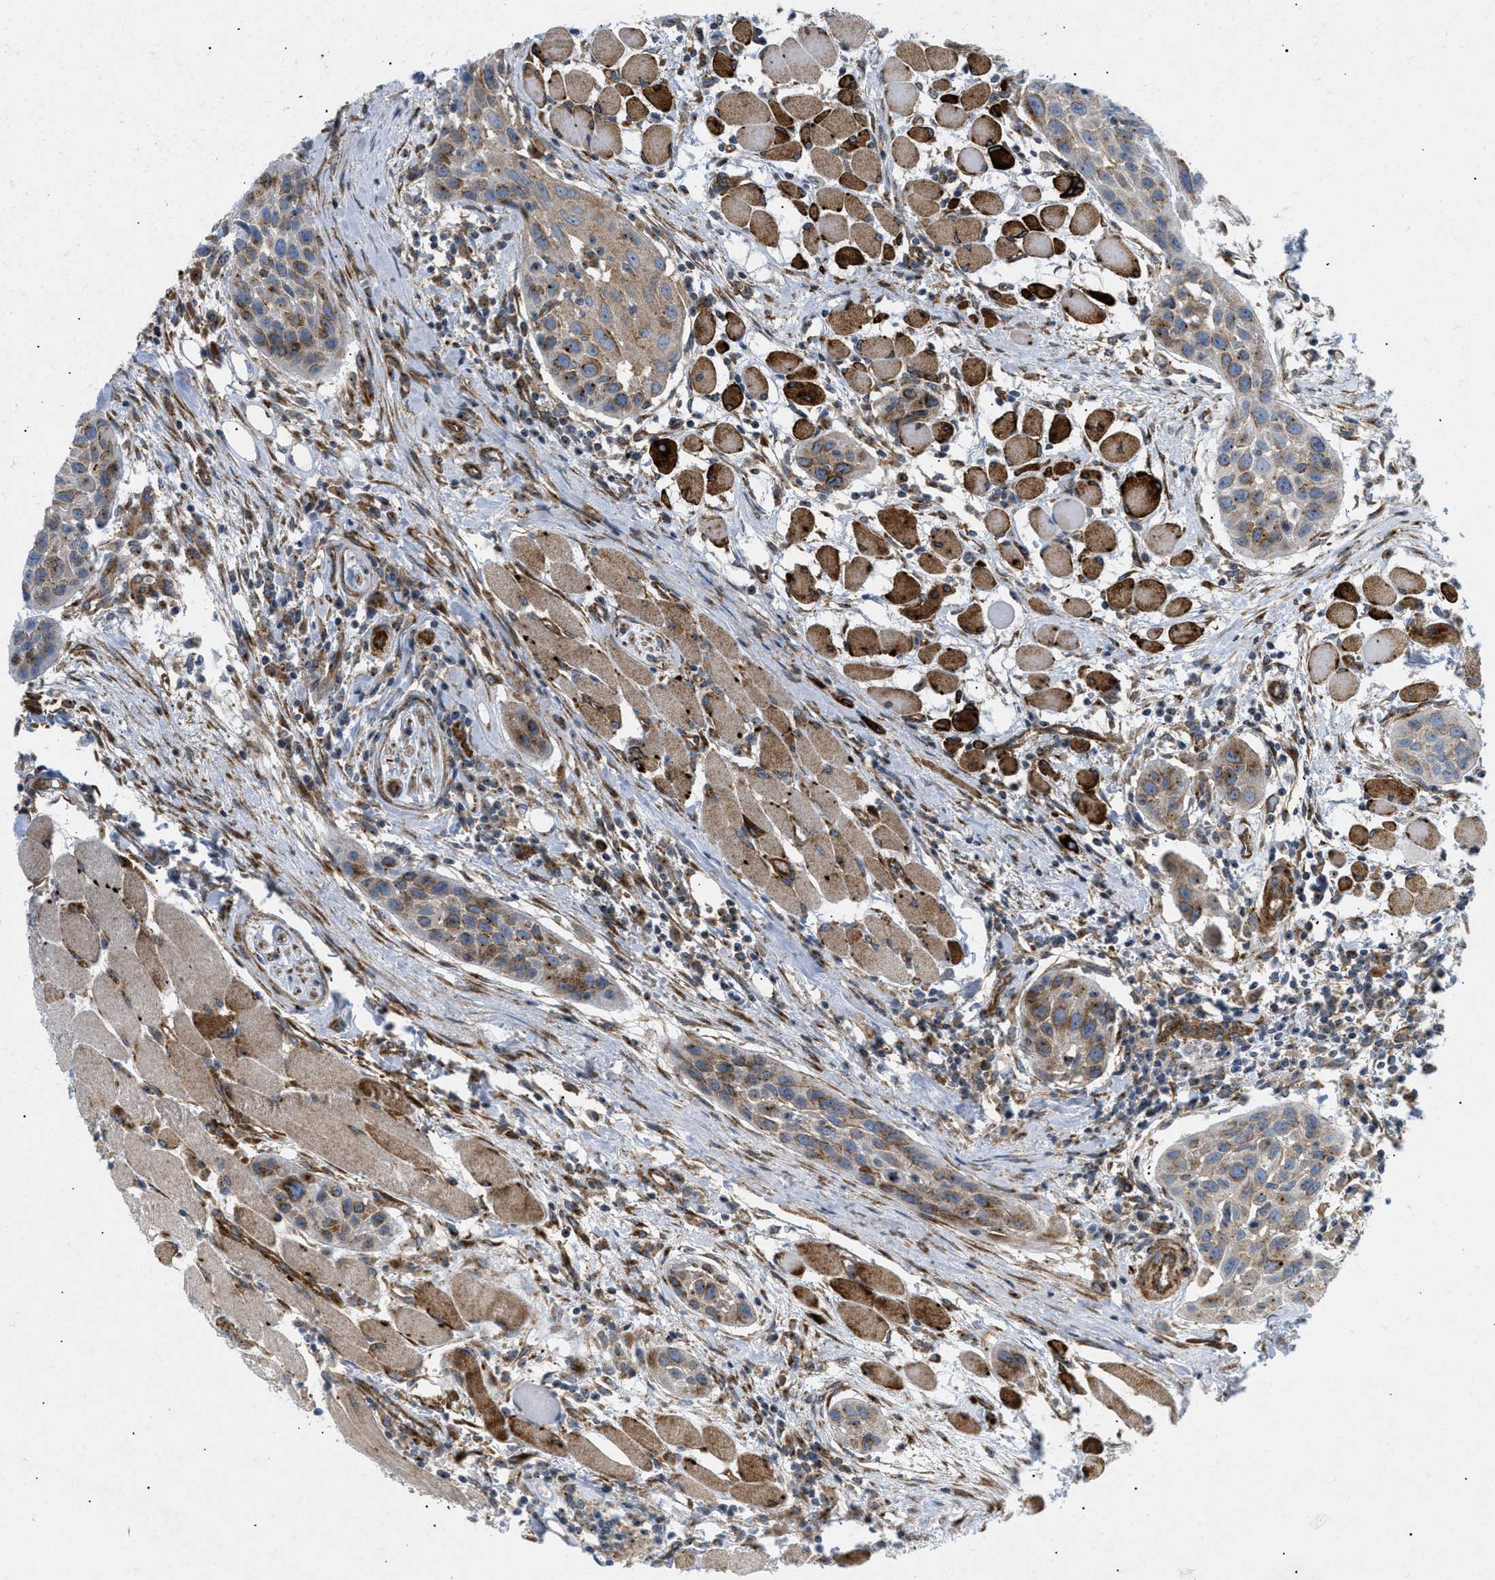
{"staining": {"intensity": "moderate", "quantity": ">75%", "location": "cytoplasmic/membranous"}, "tissue": "head and neck cancer", "cell_type": "Tumor cells", "image_type": "cancer", "snomed": [{"axis": "morphology", "description": "Squamous cell carcinoma, NOS"}, {"axis": "topography", "description": "Oral tissue"}, {"axis": "topography", "description": "Head-Neck"}], "caption": "Protein expression analysis of human head and neck cancer reveals moderate cytoplasmic/membranous expression in about >75% of tumor cells. The staining was performed using DAB to visualize the protein expression in brown, while the nuclei were stained in blue with hematoxylin (Magnification: 20x).", "gene": "DCTN4", "patient": {"sex": "female", "age": 50}}